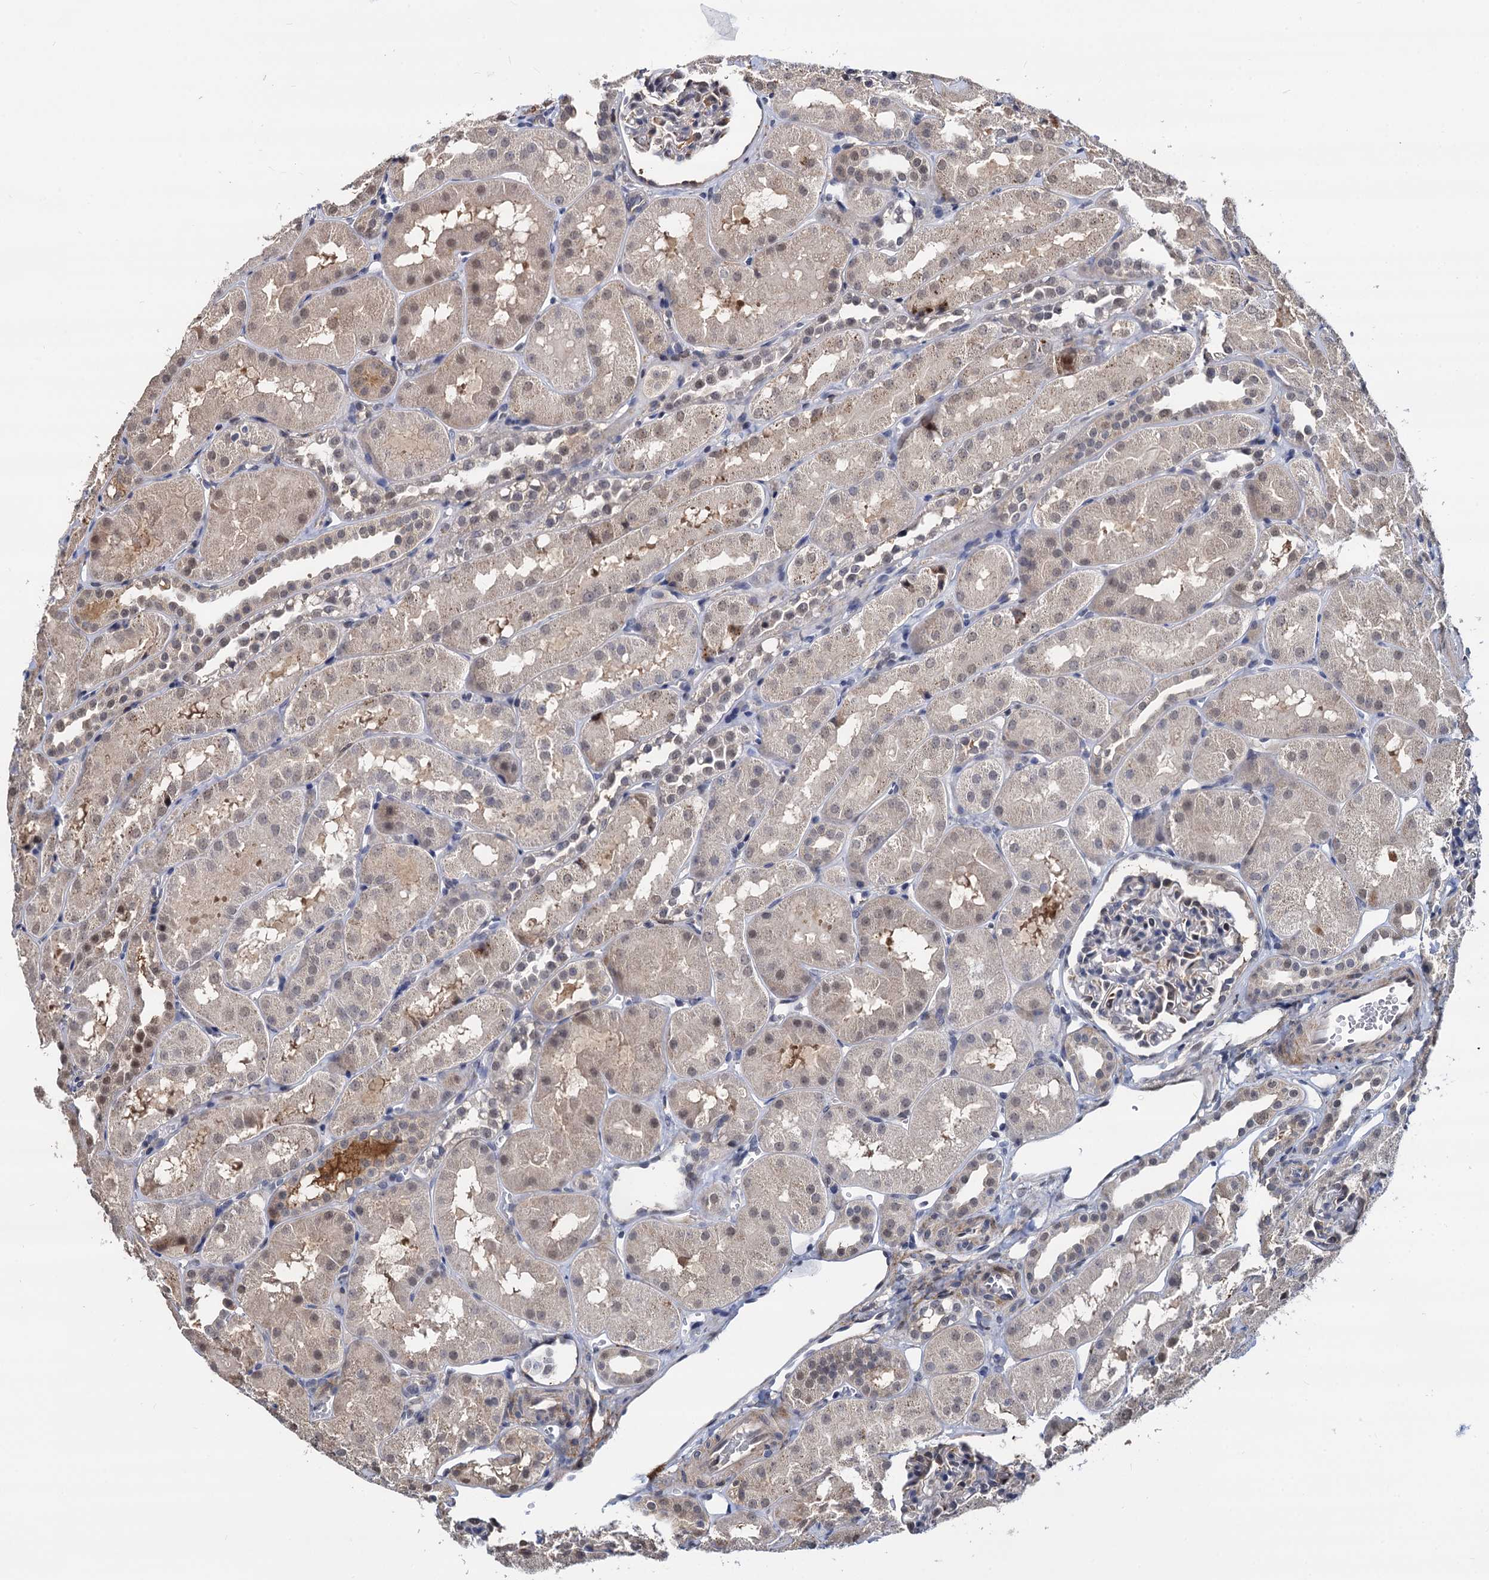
{"staining": {"intensity": "weak", "quantity": "<25%", "location": "nuclear"}, "tissue": "kidney", "cell_type": "Cells in glomeruli", "image_type": "normal", "snomed": [{"axis": "morphology", "description": "Normal tissue, NOS"}, {"axis": "topography", "description": "Kidney"}, {"axis": "topography", "description": "Urinary bladder"}], "caption": "High magnification brightfield microscopy of unremarkable kidney stained with DAB (3,3'-diaminobenzidine) (brown) and counterstained with hematoxylin (blue): cells in glomeruli show no significant expression. The staining is performed using DAB (3,3'-diaminobenzidine) brown chromogen with nuclei counter-stained in using hematoxylin.", "gene": "PSMD4", "patient": {"sex": "male", "age": 16}}